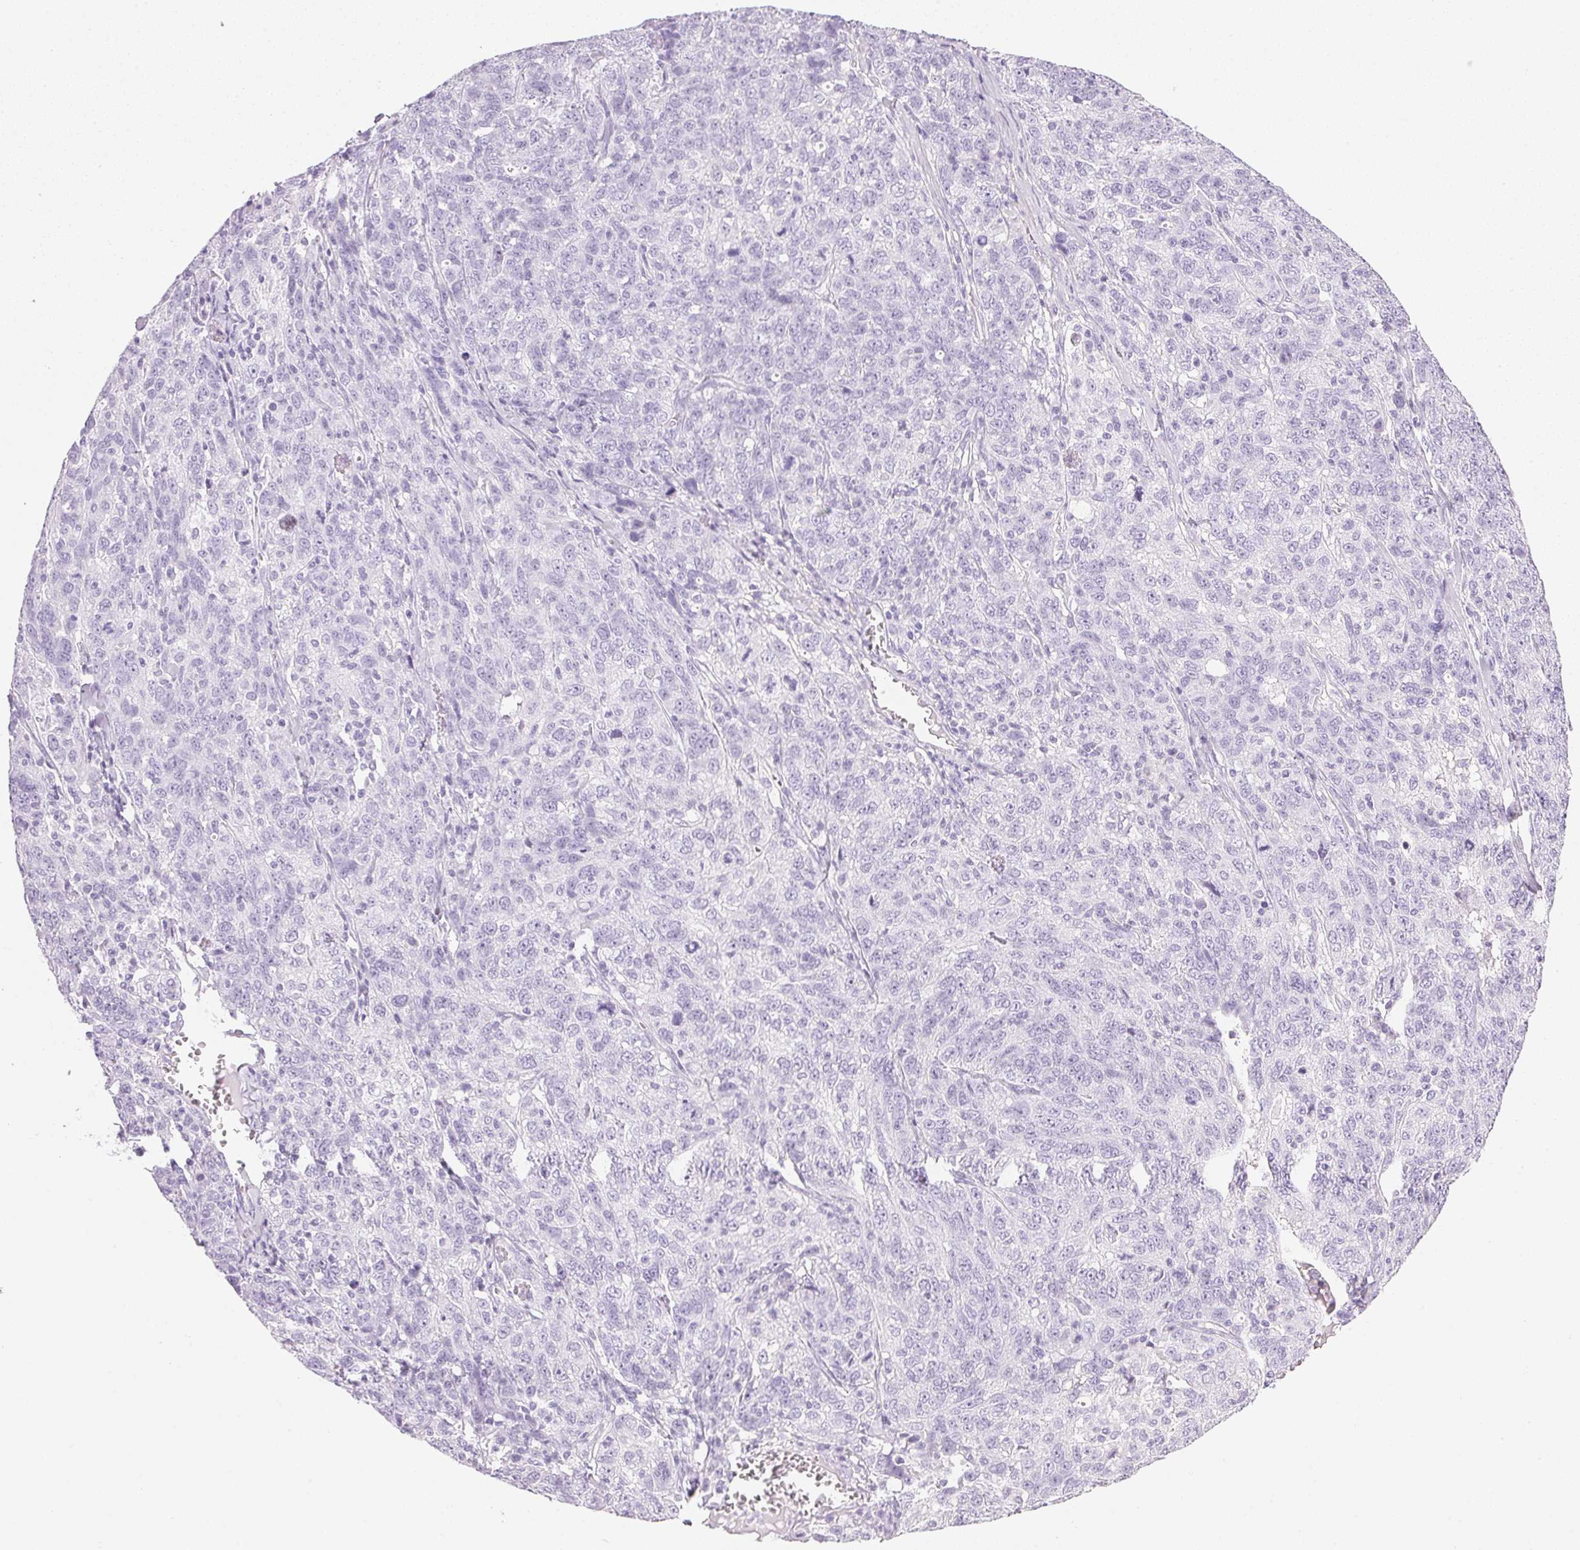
{"staining": {"intensity": "negative", "quantity": "none", "location": "none"}, "tissue": "ovarian cancer", "cell_type": "Tumor cells", "image_type": "cancer", "snomed": [{"axis": "morphology", "description": "Cystadenocarcinoma, serous, NOS"}, {"axis": "topography", "description": "Ovary"}], "caption": "High power microscopy micrograph of an IHC micrograph of ovarian cancer (serous cystadenocarcinoma), revealing no significant expression in tumor cells.", "gene": "IGFBP1", "patient": {"sex": "female", "age": 71}}